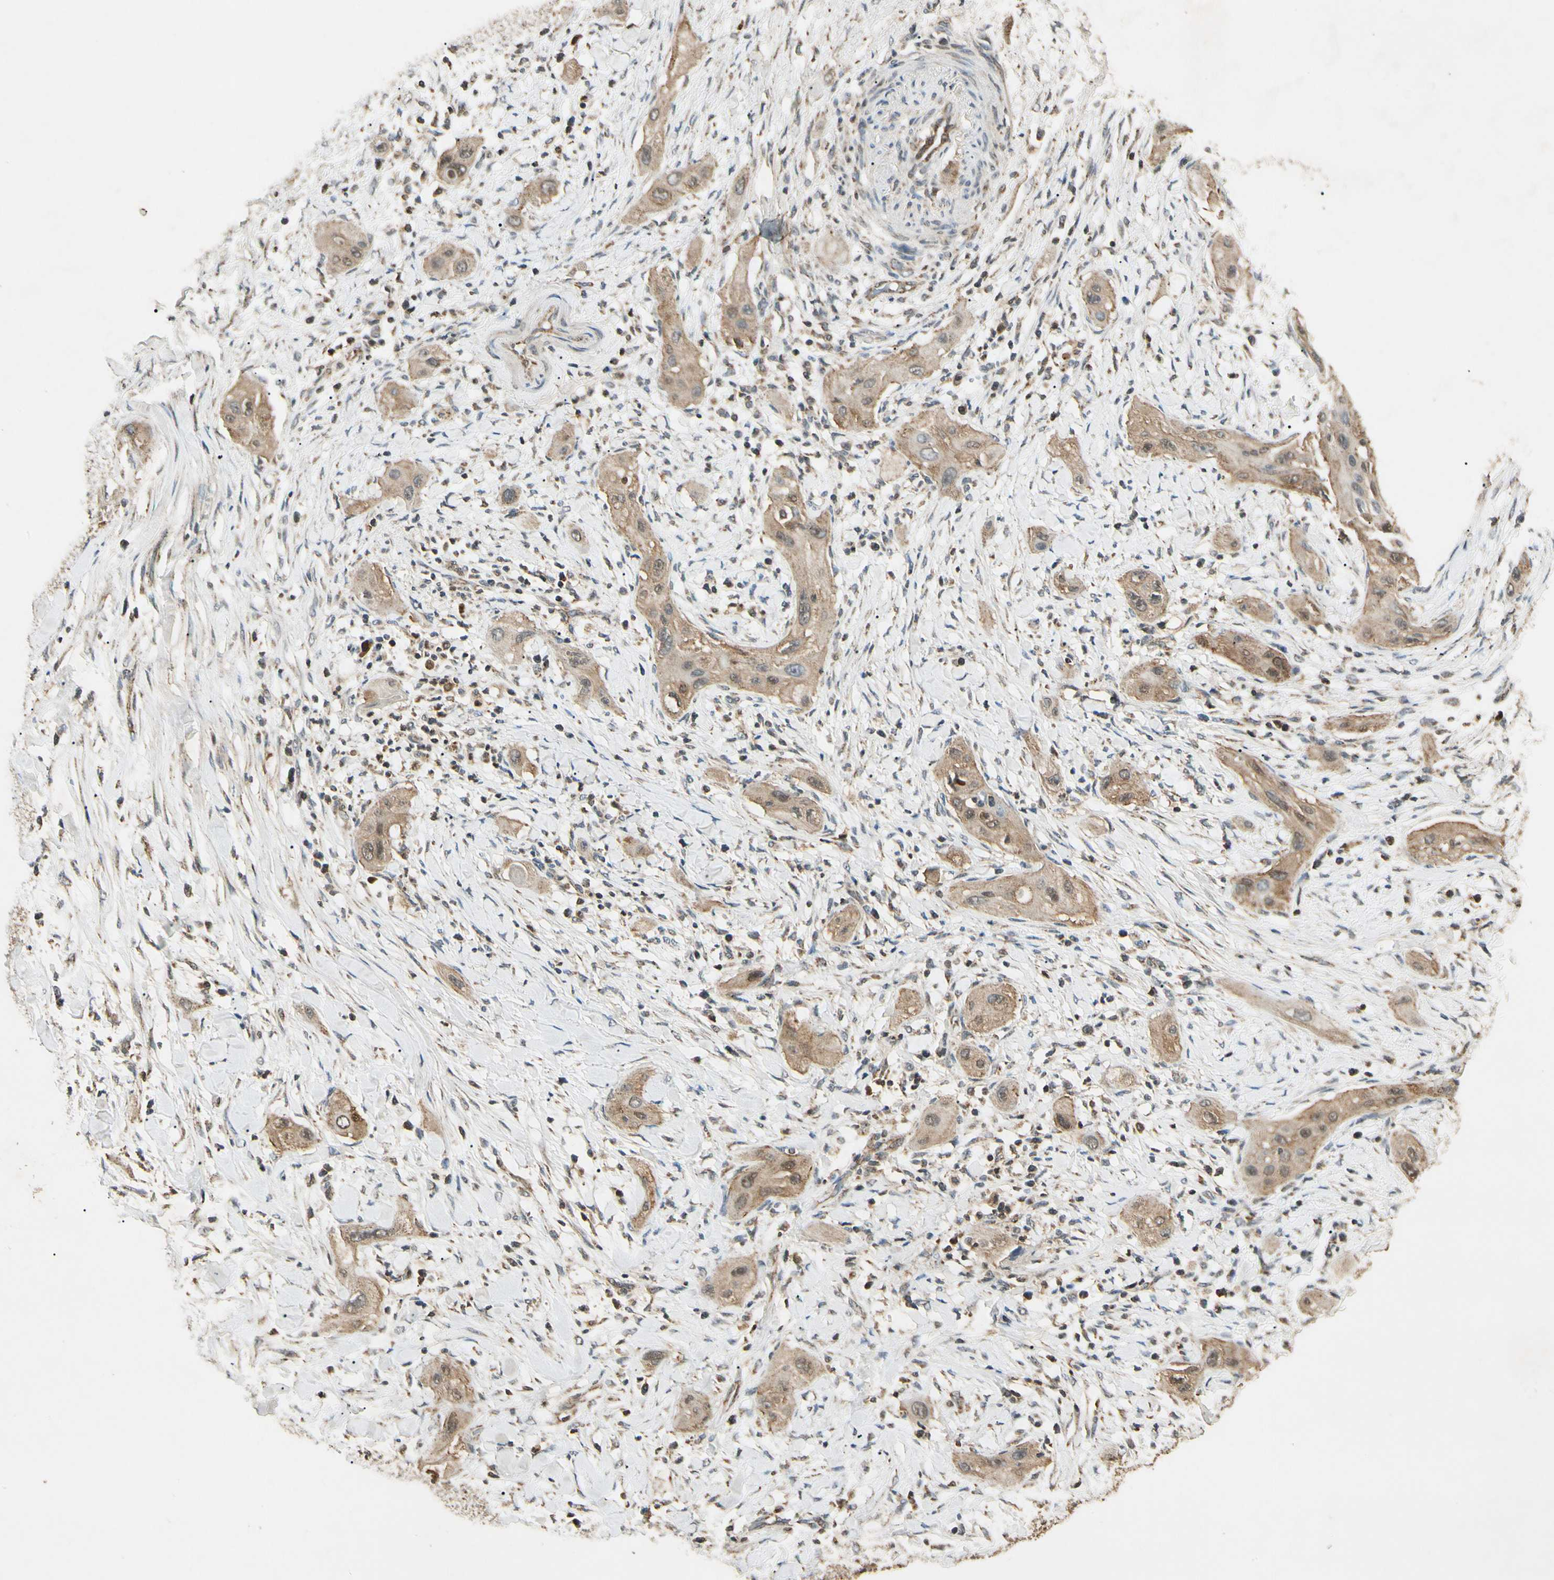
{"staining": {"intensity": "weak", "quantity": ">75%", "location": "cytoplasmic/membranous"}, "tissue": "lung cancer", "cell_type": "Tumor cells", "image_type": "cancer", "snomed": [{"axis": "morphology", "description": "Squamous cell carcinoma, NOS"}, {"axis": "topography", "description": "Lung"}], "caption": "DAB (3,3'-diaminobenzidine) immunohistochemical staining of human lung squamous cell carcinoma shows weak cytoplasmic/membranous protein staining in about >75% of tumor cells.", "gene": "PRDX5", "patient": {"sex": "female", "age": 47}}